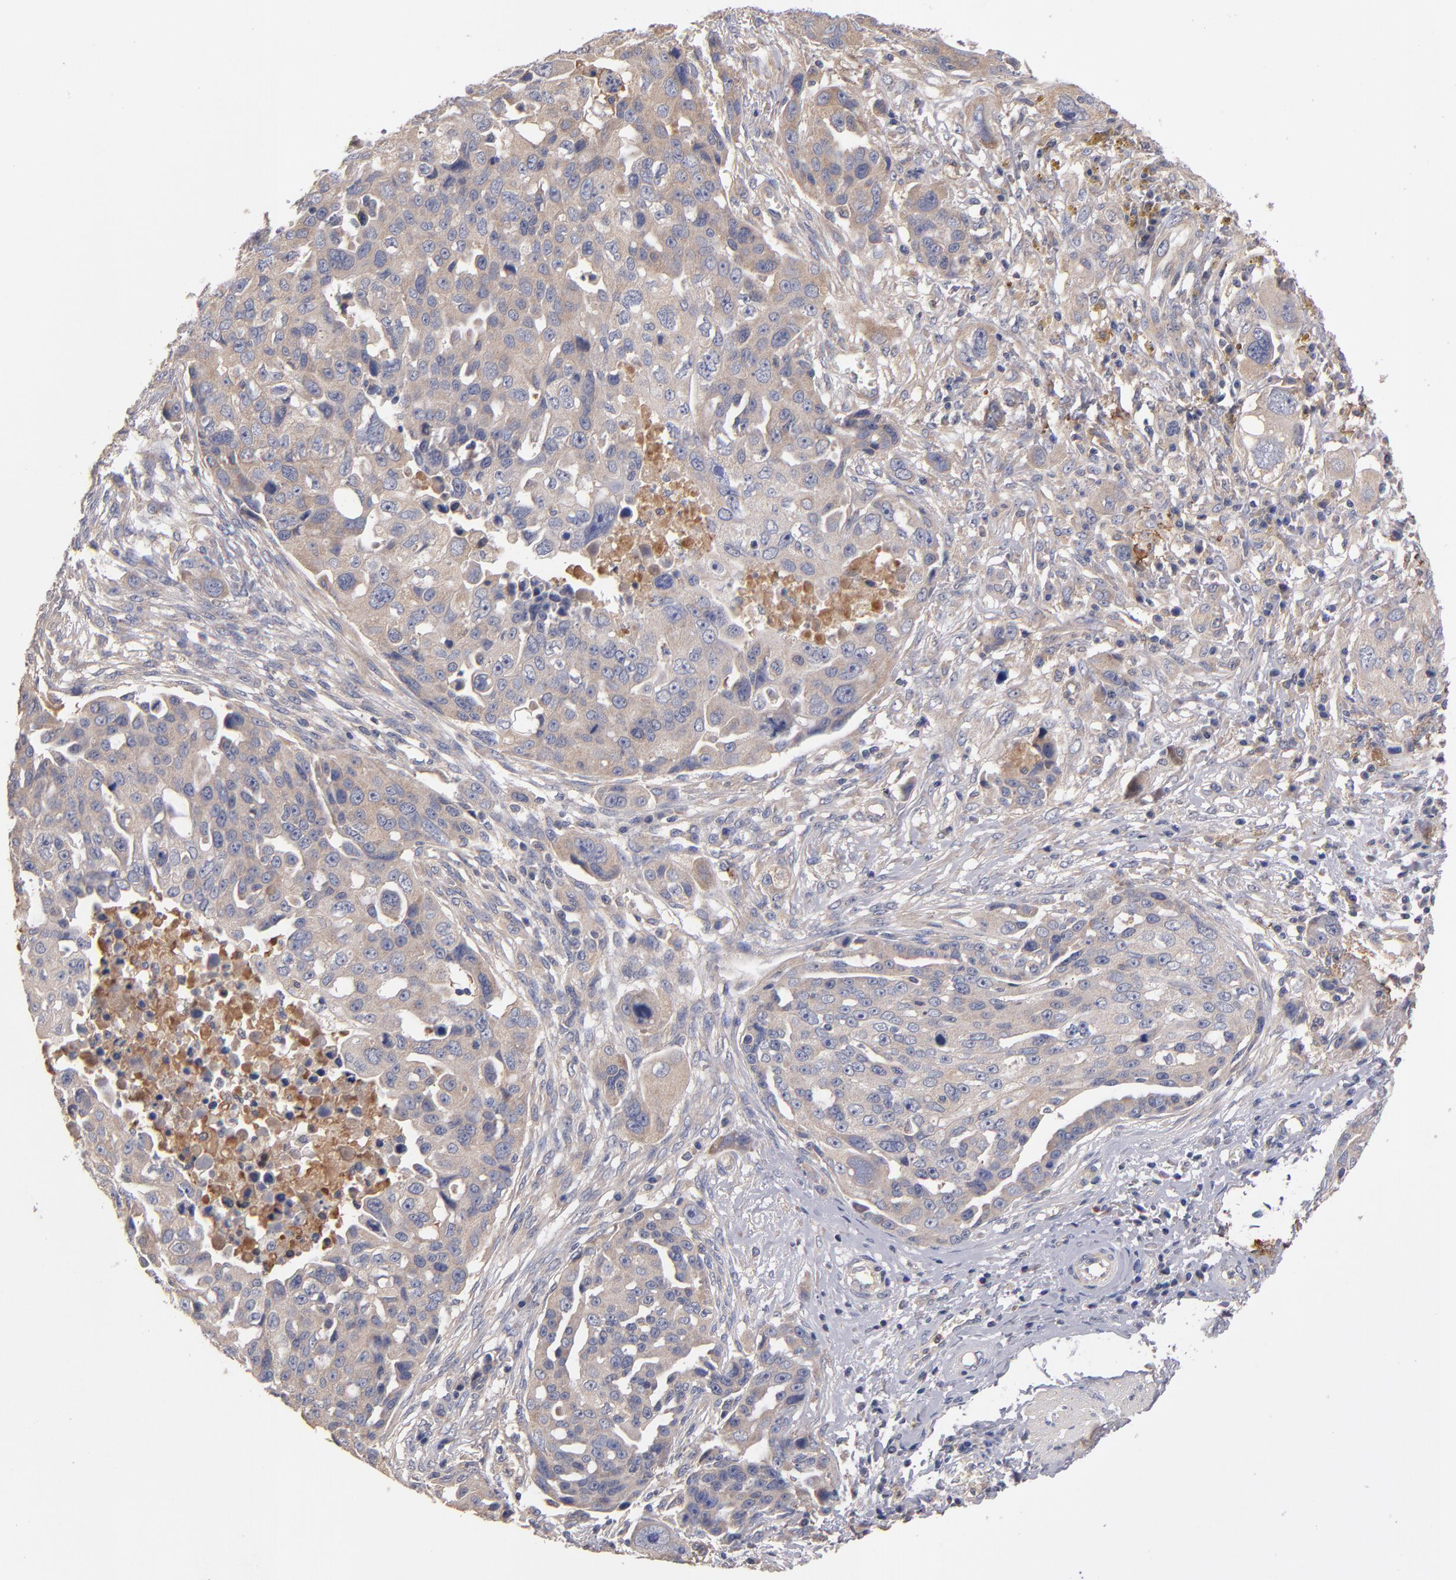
{"staining": {"intensity": "weak", "quantity": ">75%", "location": "cytoplasmic/membranous"}, "tissue": "ovarian cancer", "cell_type": "Tumor cells", "image_type": "cancer", "snomed": [{"axis": "morphology", "description": "Carcinoma, endometroid"}, {"axis": "topography", "description": "Ovary"}], "caption": "There is low levels of weak cytoplasmic/membranous positivity in tumor cells of ovarian endometroid carcinoma, as demonstrated by immunohistochemical staining (brown color).", "gene": "DACT1", "patient": {"sex": "female", "age": 75}}